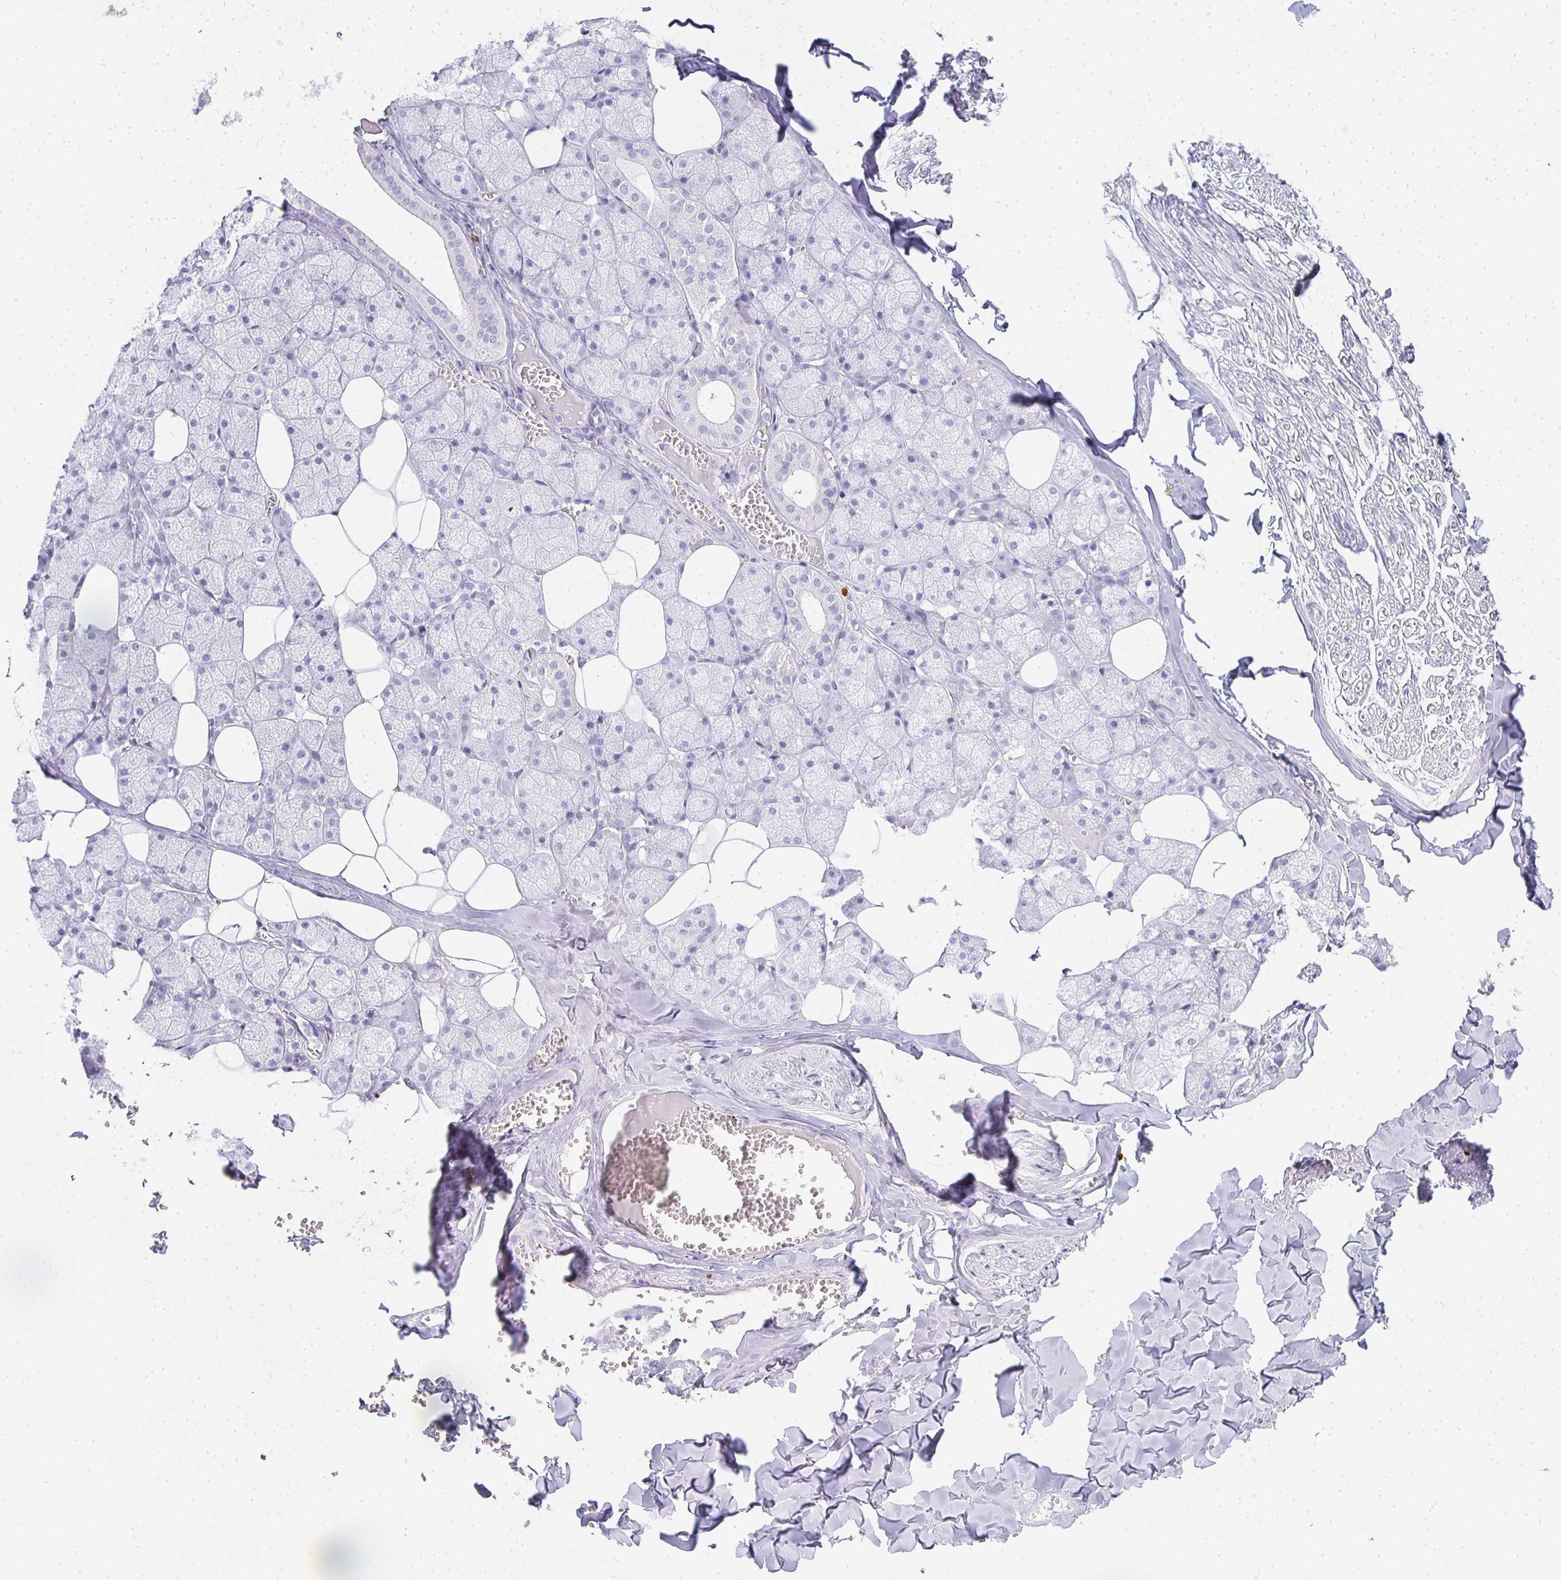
{"staining": {"intensity": "negative", "quantity": "none", "location": "none"}, "tissue": "salivary gland", "cell_type": "Glandular cells", "image_type": "normal", "snomed": [{"axis": "morphology", "description": "Normal tissue, NOS"}, {"axis": "topography", "description": "Salivary gland"}, {"axis": "topography", "description": "Peripheral nerve tissue"}], "caption": "This is an IHC photomicrograph of normal human salivary gland. There is no positivity in glandular cells.", "gene": "TPSD1", "patient": {"sex": "male", "age": 38}}